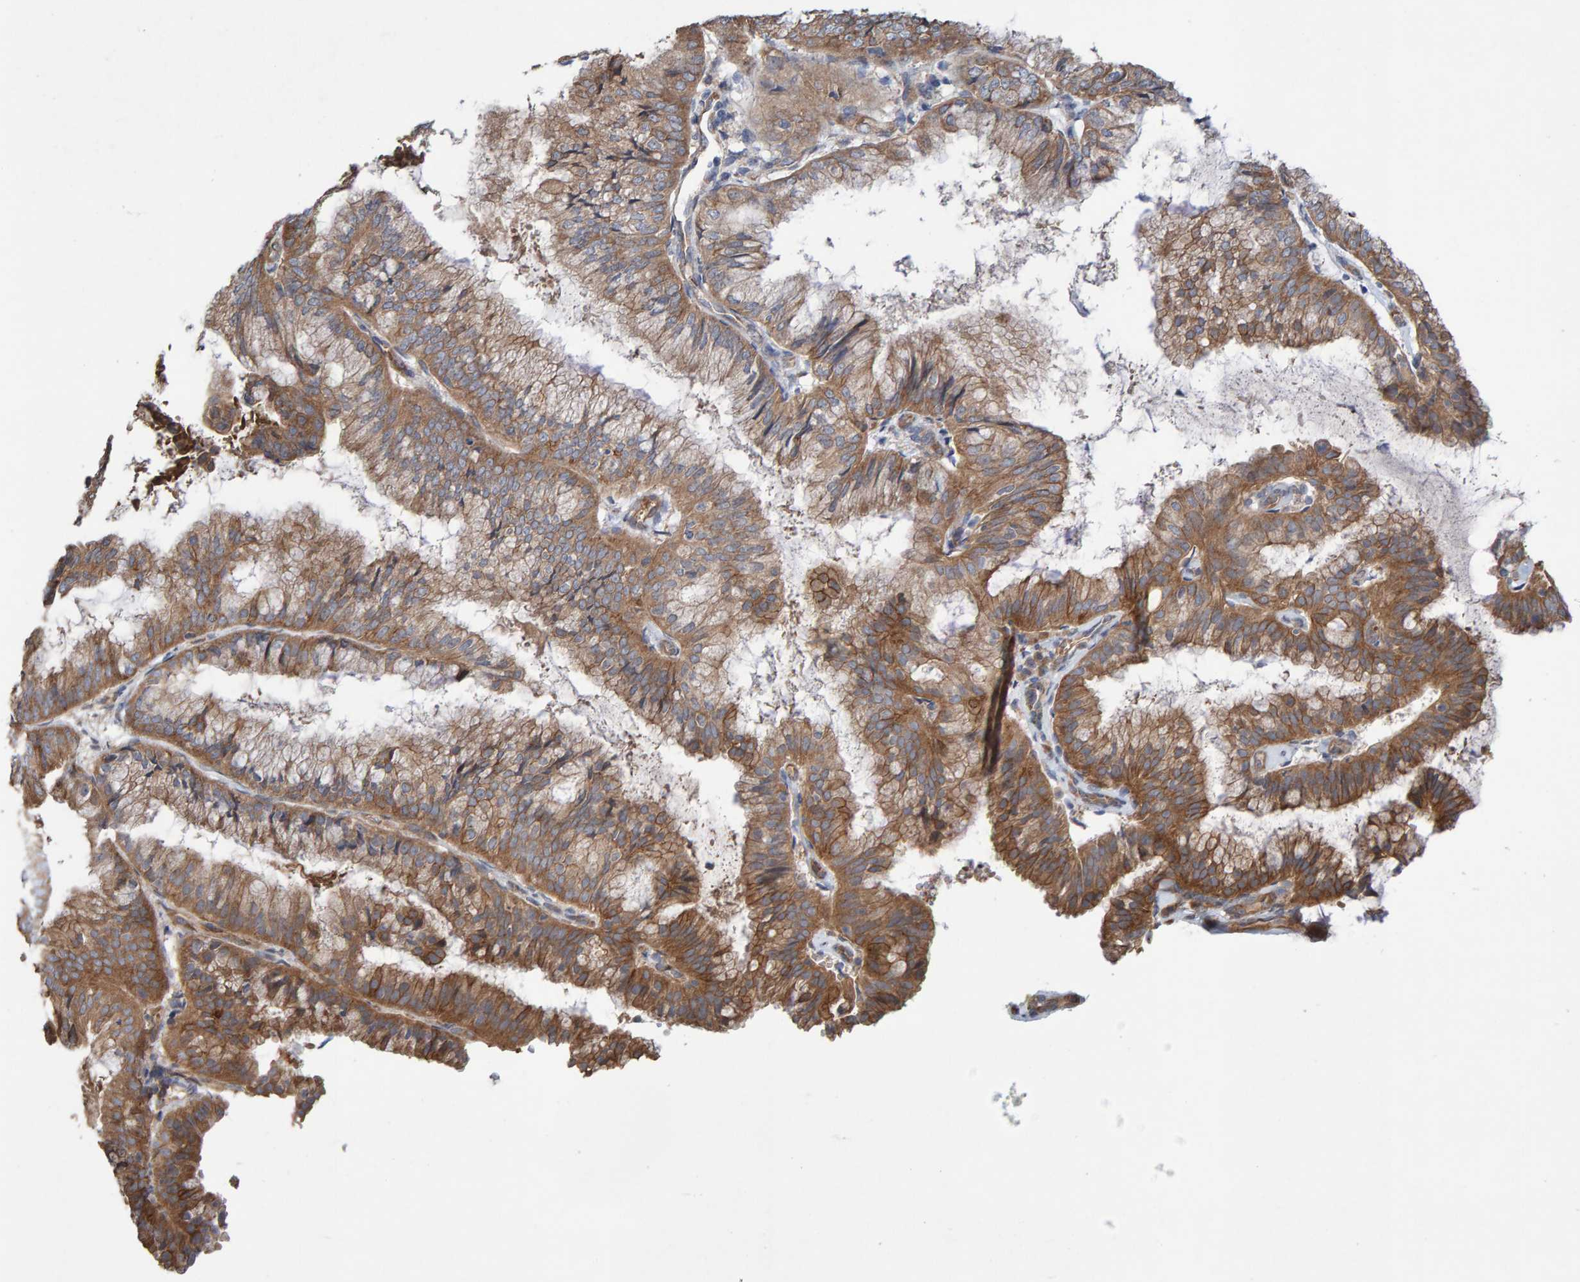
{"staining": {"intensity": "moderate", "quantity": ">75%", "location": "cytoplasmic/membranous"}, "tissue": "endometrial cancer", "cell_type": "Tumor cells", "image_type": "cancer", "snomed": [{"axis": "morphology", "description": "Adenocarcinoma, NOS"}, {"axis": "topography", "description": "Endometrium"}], "caption": "Immunohistochemistry of human adenocarcinoma (endometrial) exhibits medium levels of moderate cytoplasmic/membranous expression in about >75% of tumor cells.", "gene": "LRSAM1", "patient": {"sex": "female", "age": 63}}